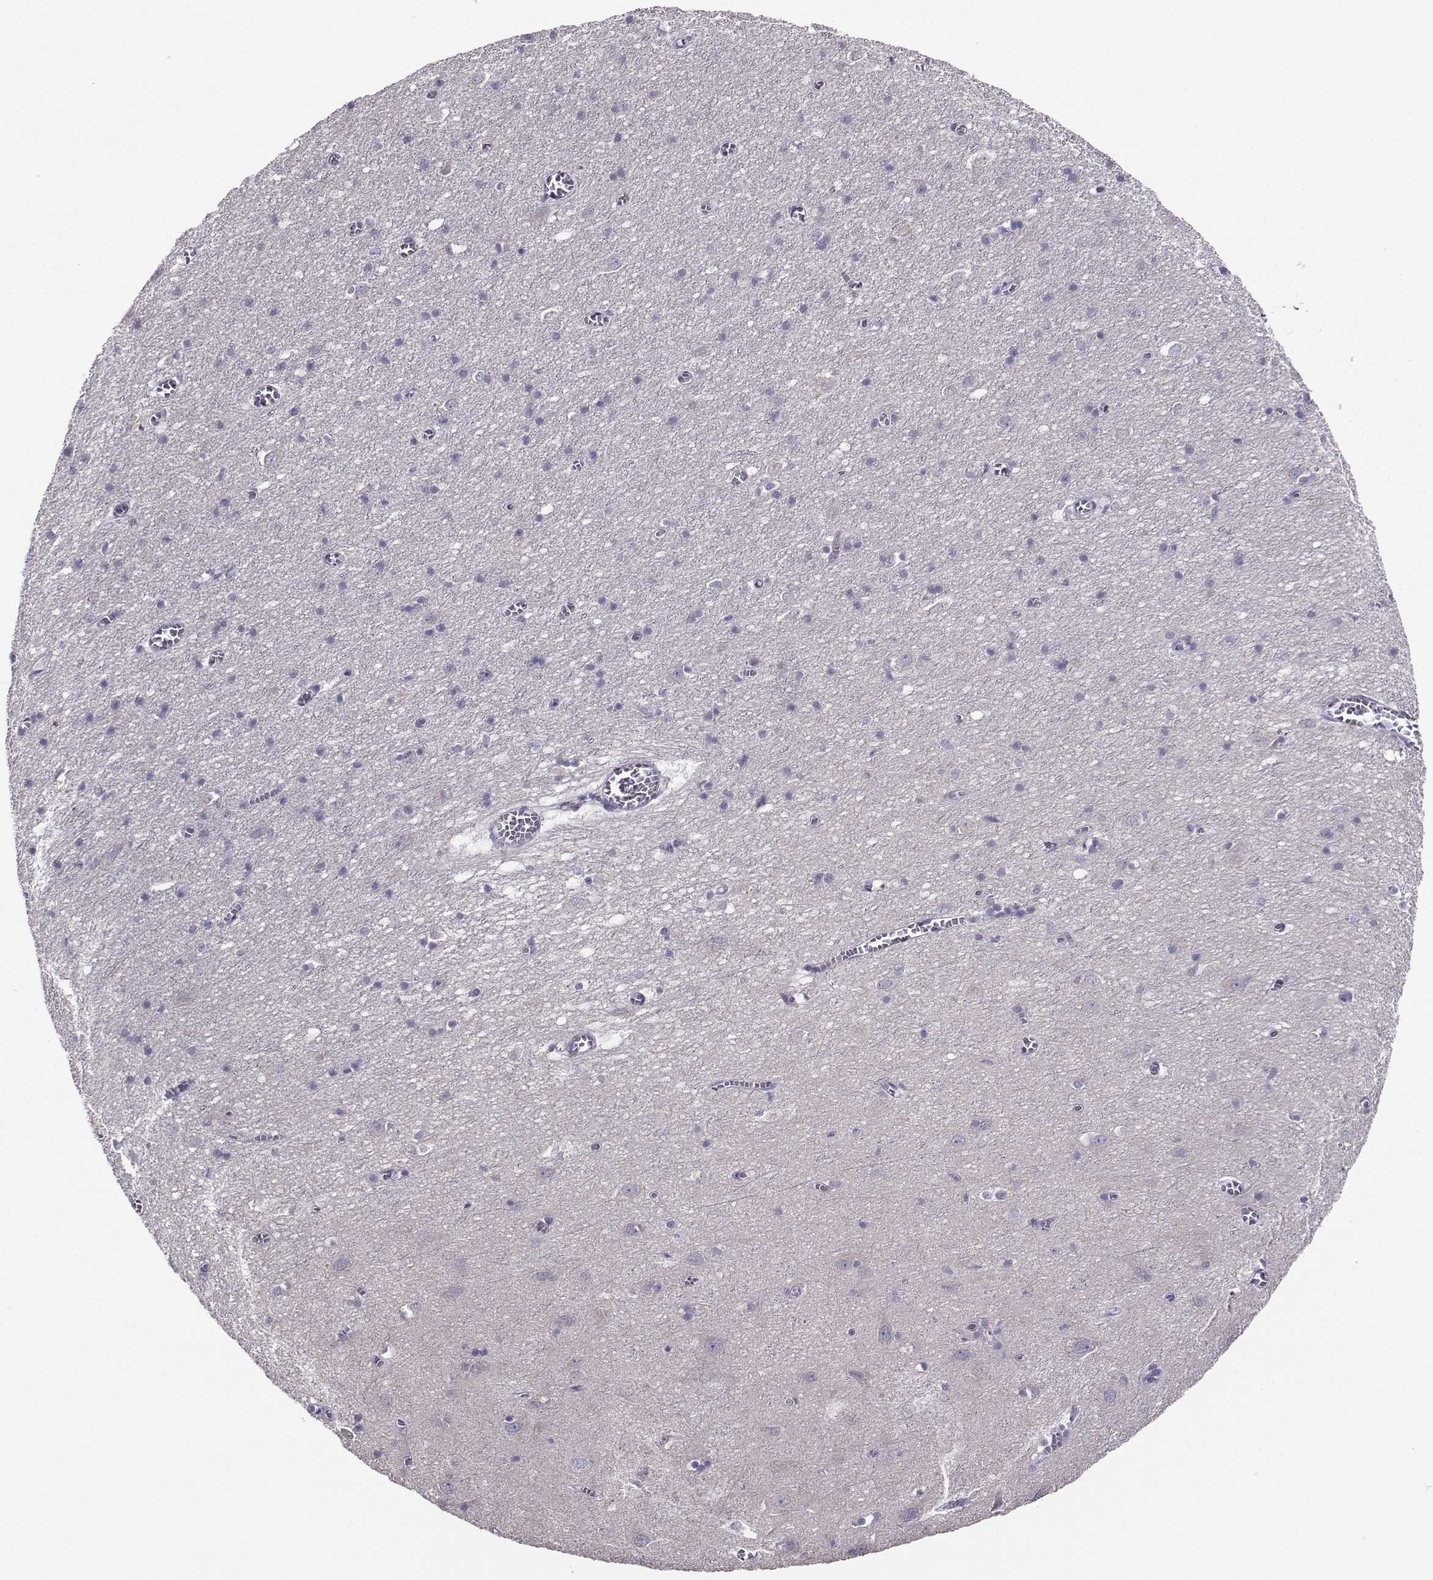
{"staining": {"intensity": "negative", "quantity": "none", "location": "none"}, "tissue": "cerebral cortex", "cell_type": "Endothelial cells", "image_type": "normal", "snomed": [{"axis": "morphology", "description": "Normal tissue, NOS"}, {"axis": "topography", "description": "Cerebral cortex"}], "caption": "High magnification brightfield microscopy of normal cerebral cortex stained with DAB (brown) and counterstained with hematoxylin (blue): endothelial cells show no significant expression.", "gene": "AVP", "patient": {"sex": "male", "age": 70}}